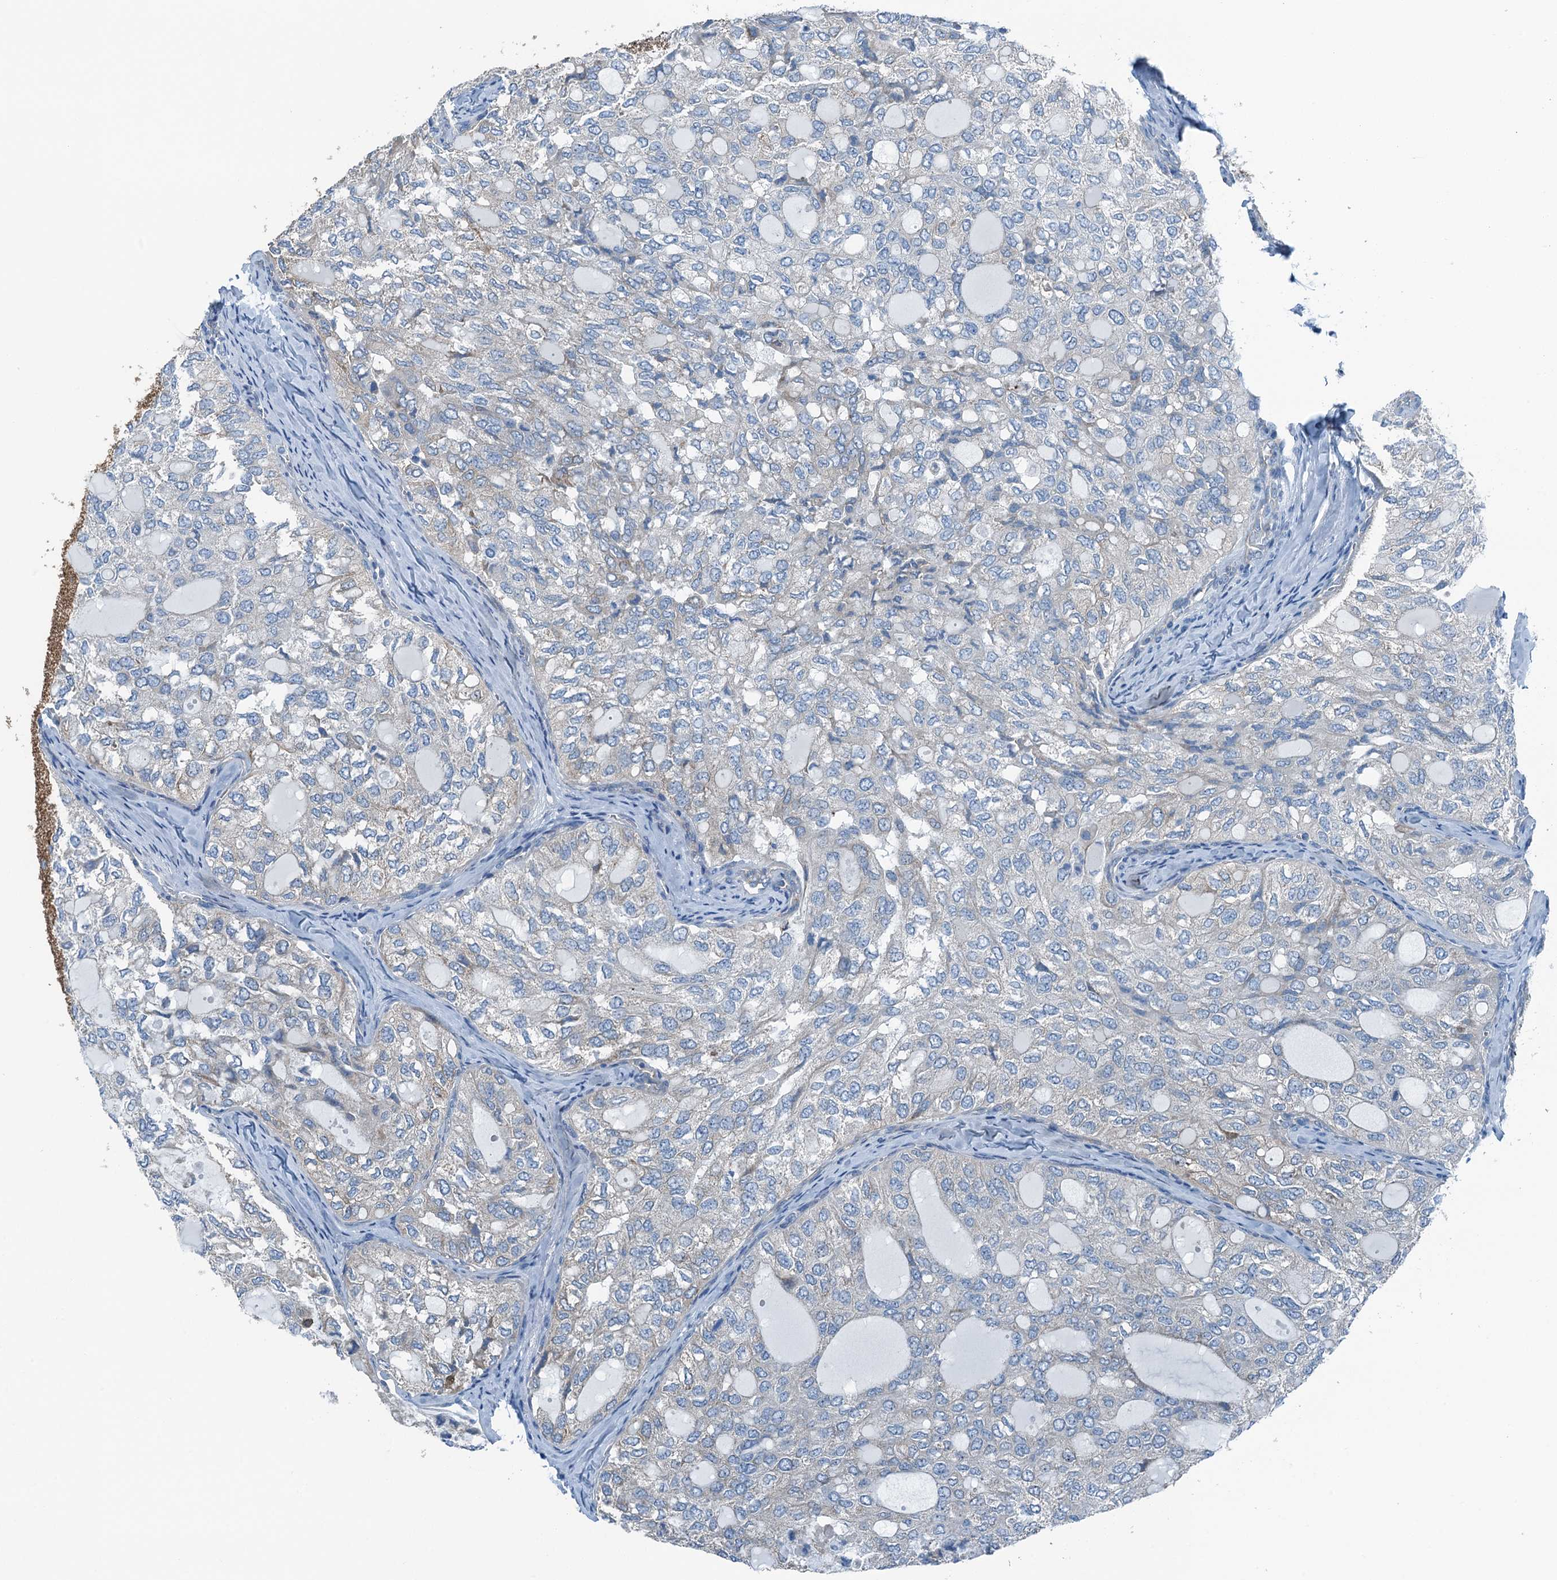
{"staining": {"intensity": "negative", "quantity": "none", "location": "none"}, "tissue": "thyroid cancer", "cell_type": "Tumor cells", "image_type": "cancer", "snomed": [{"axis": "morphology", "description": "Follicular adenoma carcinoma, NOS"}, {"axis": "topography", "description": "Thyroid gland"}], "caption": "An image of thyroid cancer (follicular adenoma carcinoma) stained for a protein displays no brown staining in tumor cells.", "gene": "TMOD2", "patient": {"sex": "male", "age": 75}}